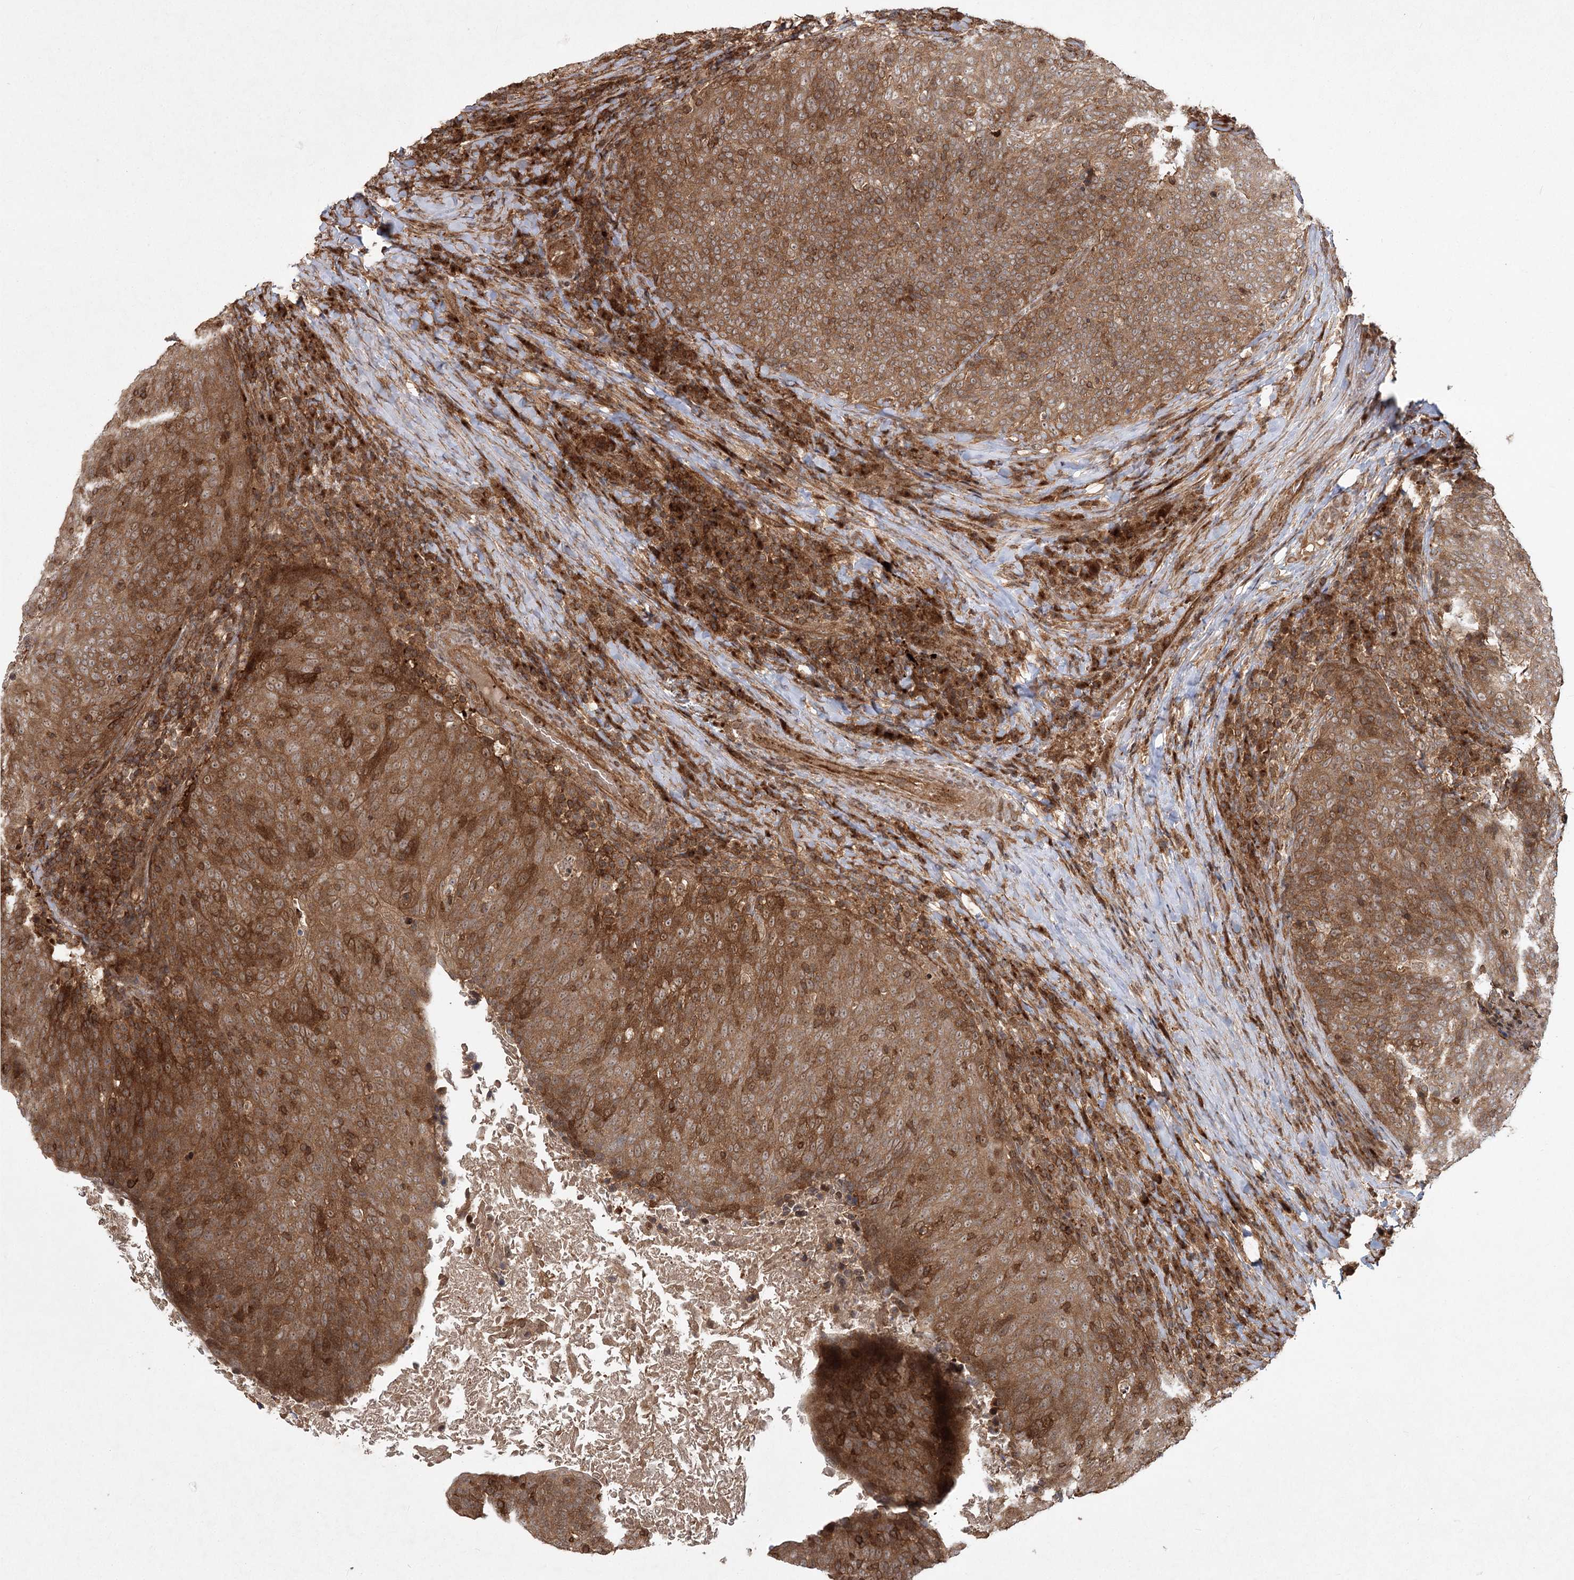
{"staining": {"intensity": "moderate", "quantity": ">75%", "location": "cytoplasmic/membranous"}, "tissue": "head and neck cancer", "cell_type": "Tumor cells", "image_type": "cancer", "snomed": [{"axis": "morphology", "description": "Squamous cell carcinoma, NOS"}, {"axis": "morphology", "description": "Squamous cell carcinoma, metastatic, NOS"}, {"axis": "topography", "description": "Lymph node"}, {"axis": "topography", "description": "Head-Neck"}], "caption": "A micrograph showing moderate cytoplasmic/membranous staining in about >75% of tumor cells in head and neck squamous cell carcinoma, as visualized by brown immunohistochemical staining.", "gene": "MDFIC", "patient": {"sex": "male", "age": 62}}